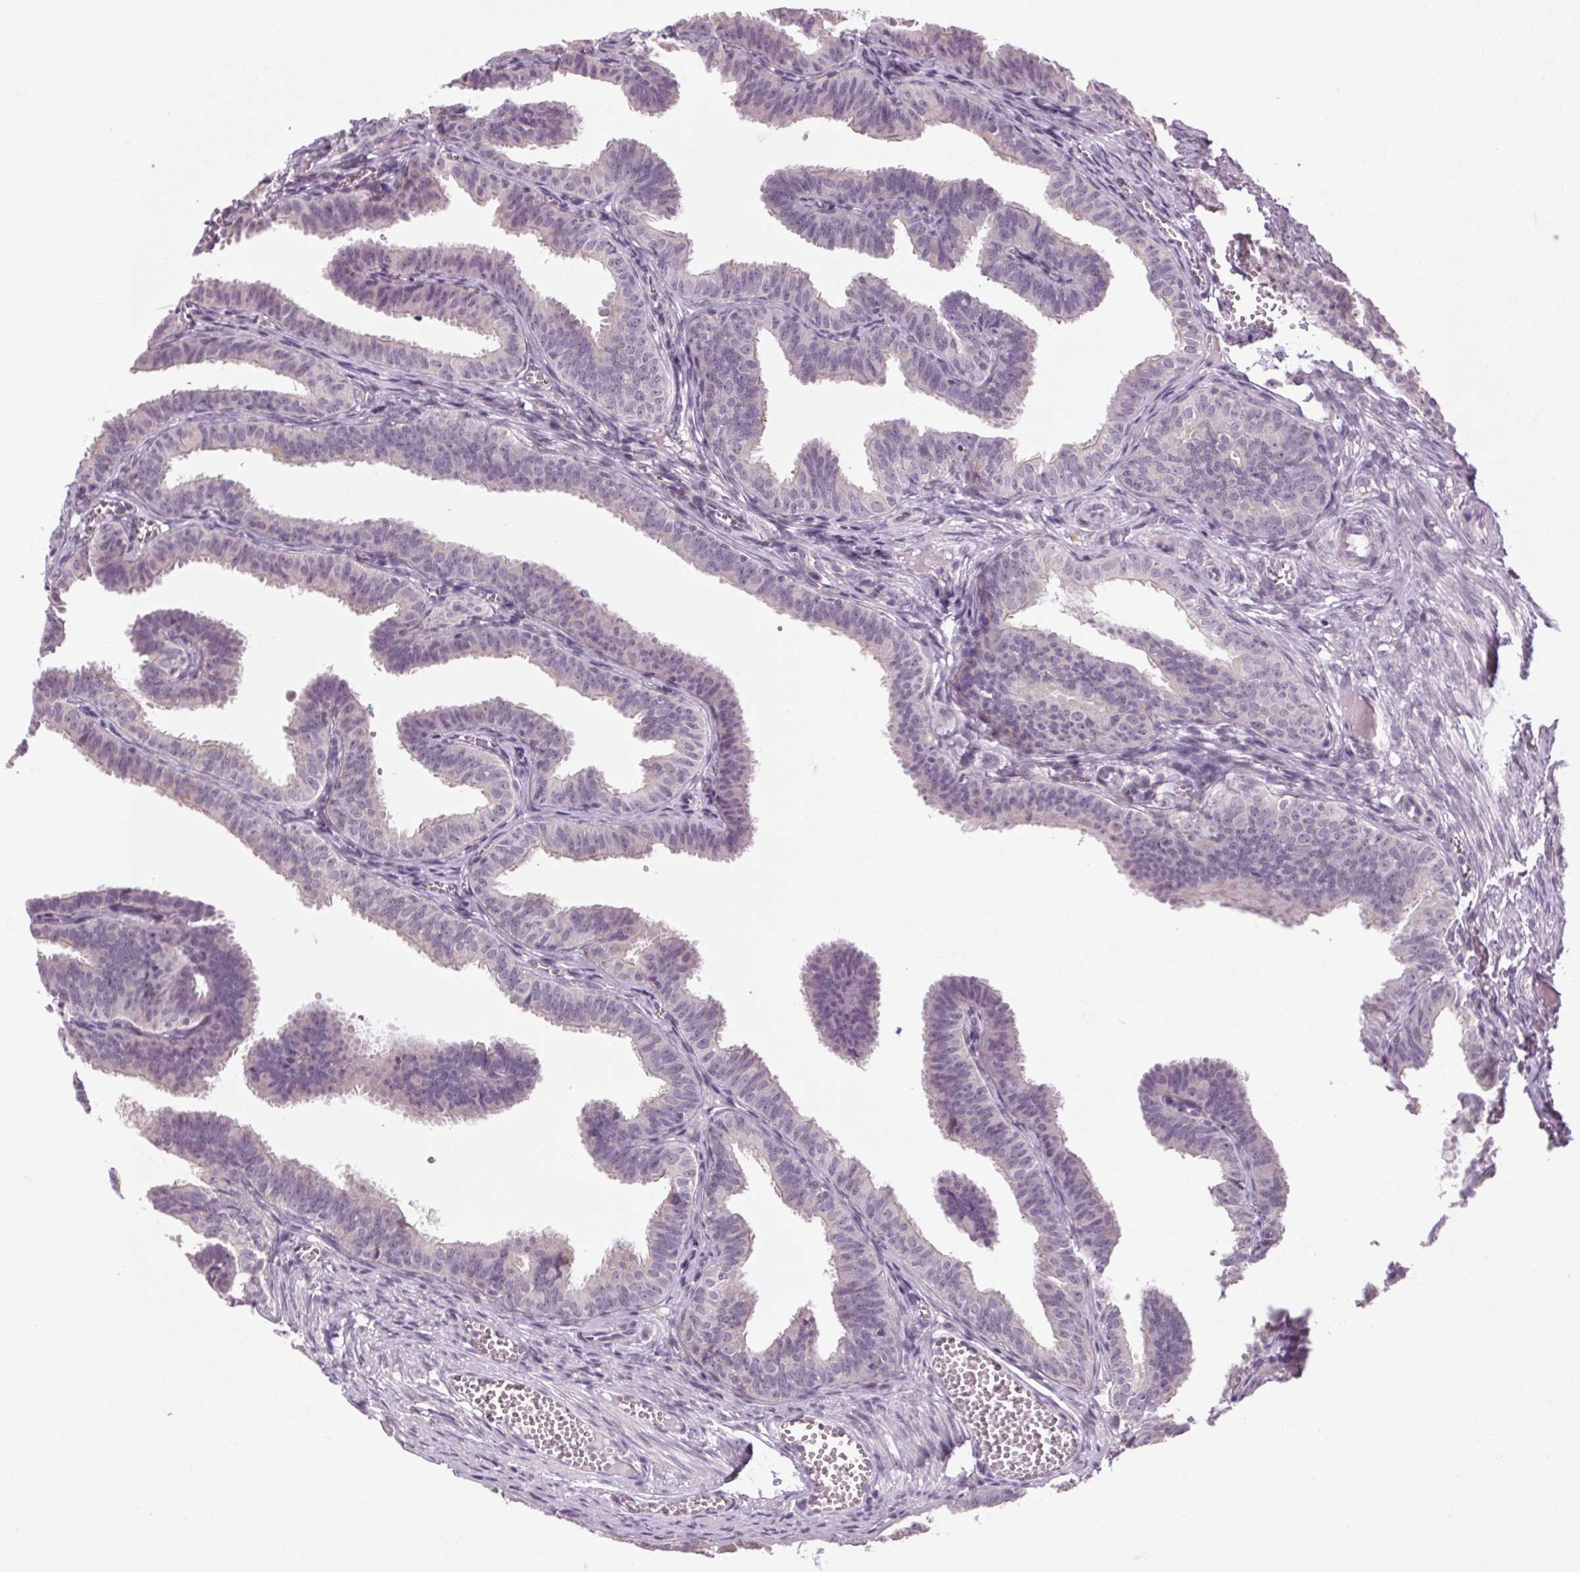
{"staining": {"intensity": "negative", "quantity": "none", "location": "none"}, "tissue": "fallopian tube", "cell_type": "Glandular cells", "image_type": "normal", "snomed": [{"axis": "morphology", "description": "Normal tissue, NOS"}, {"axis": "topography", "description": "Fallopian tube"}], "caption": "This is a image of immunohistochemistry staining of benign fallopian tube, which shows no staining in glandular cells. The staining was performed using DAB (3,3'-diaminobenzidine) to visualize the protein expression in brown, while the nuclei were stained in blue with hematoxylin (Magnification: 20x).", "gene": "KLHL40", "patient": {"sex": "female", "age": 25}}